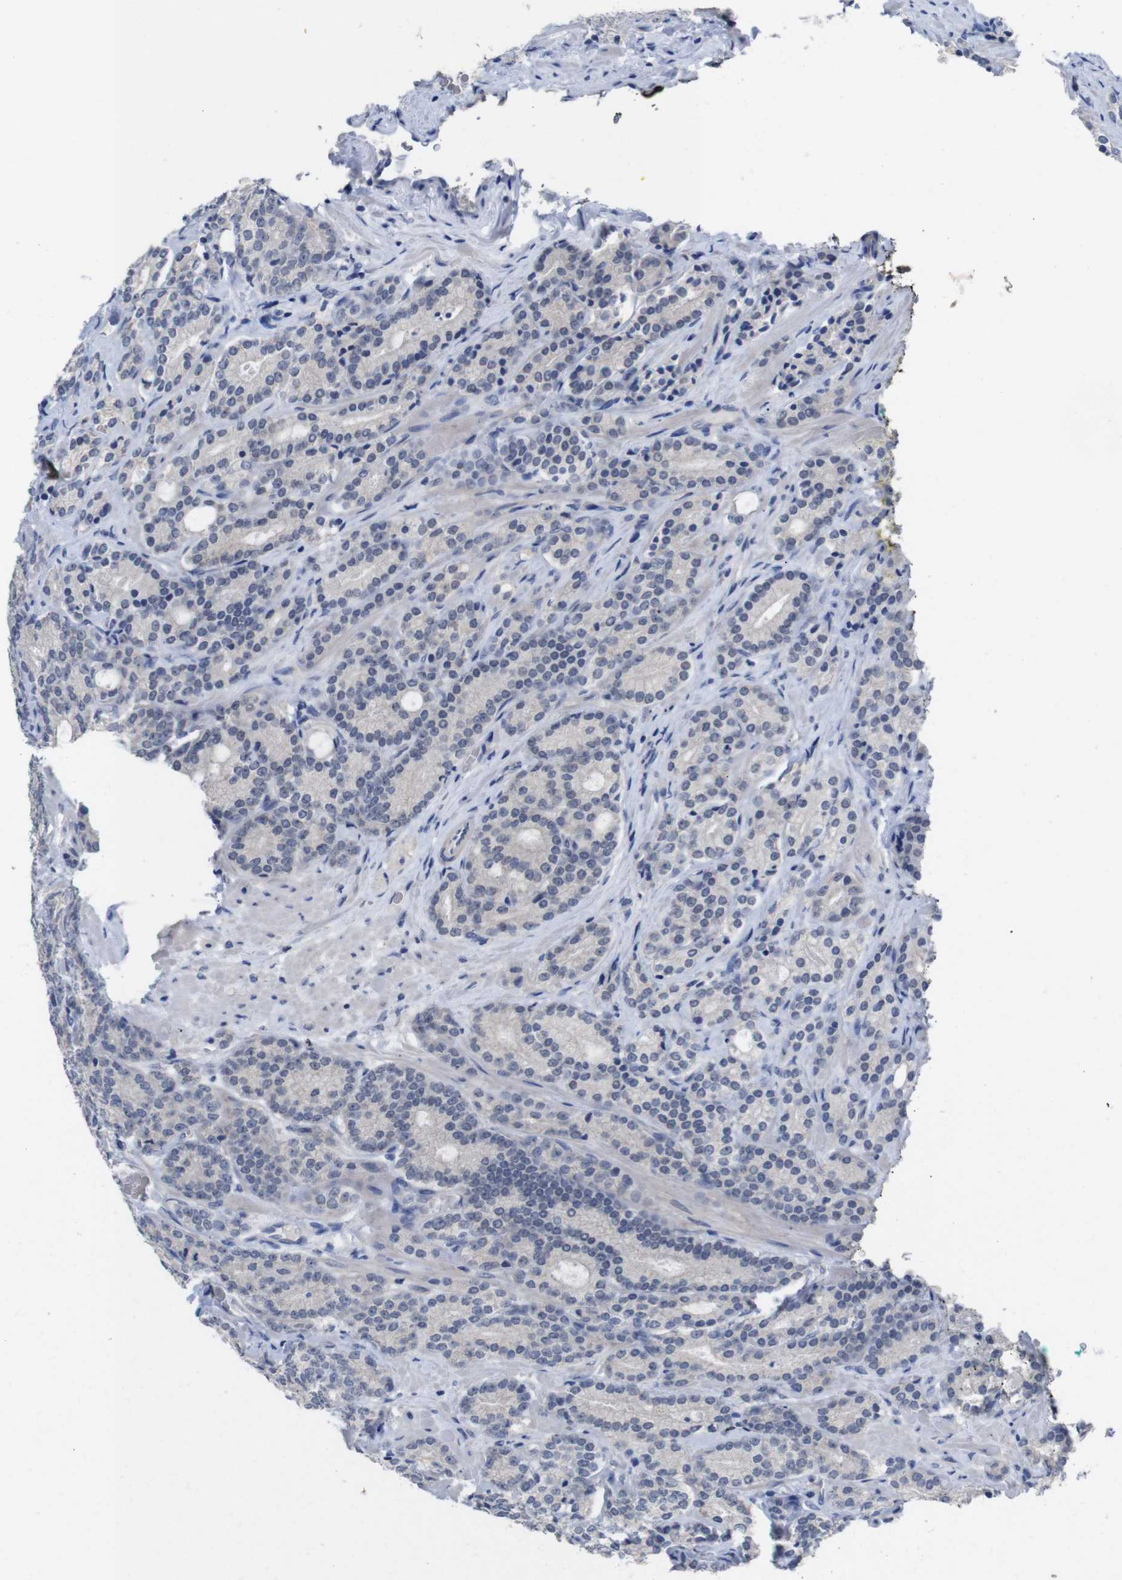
{"staining": {"intensity": "negative", "quantity": "none", "location": "none"}, "tissue": "prostate cancer", "cell_type": "Tumor cells", "image_type": "cancer", "snomed": [{"axis": "morphology", "description": "Adenocarcinoma, High grade"}, {"axis": "topography", "description": "Prostate"}], "caption": "Human prostate cancer stained for a protein using IHC exhibits no expression in tumor cells.", "gene": "HNF1A", "patient": {"sex": "male", "age": 61}}